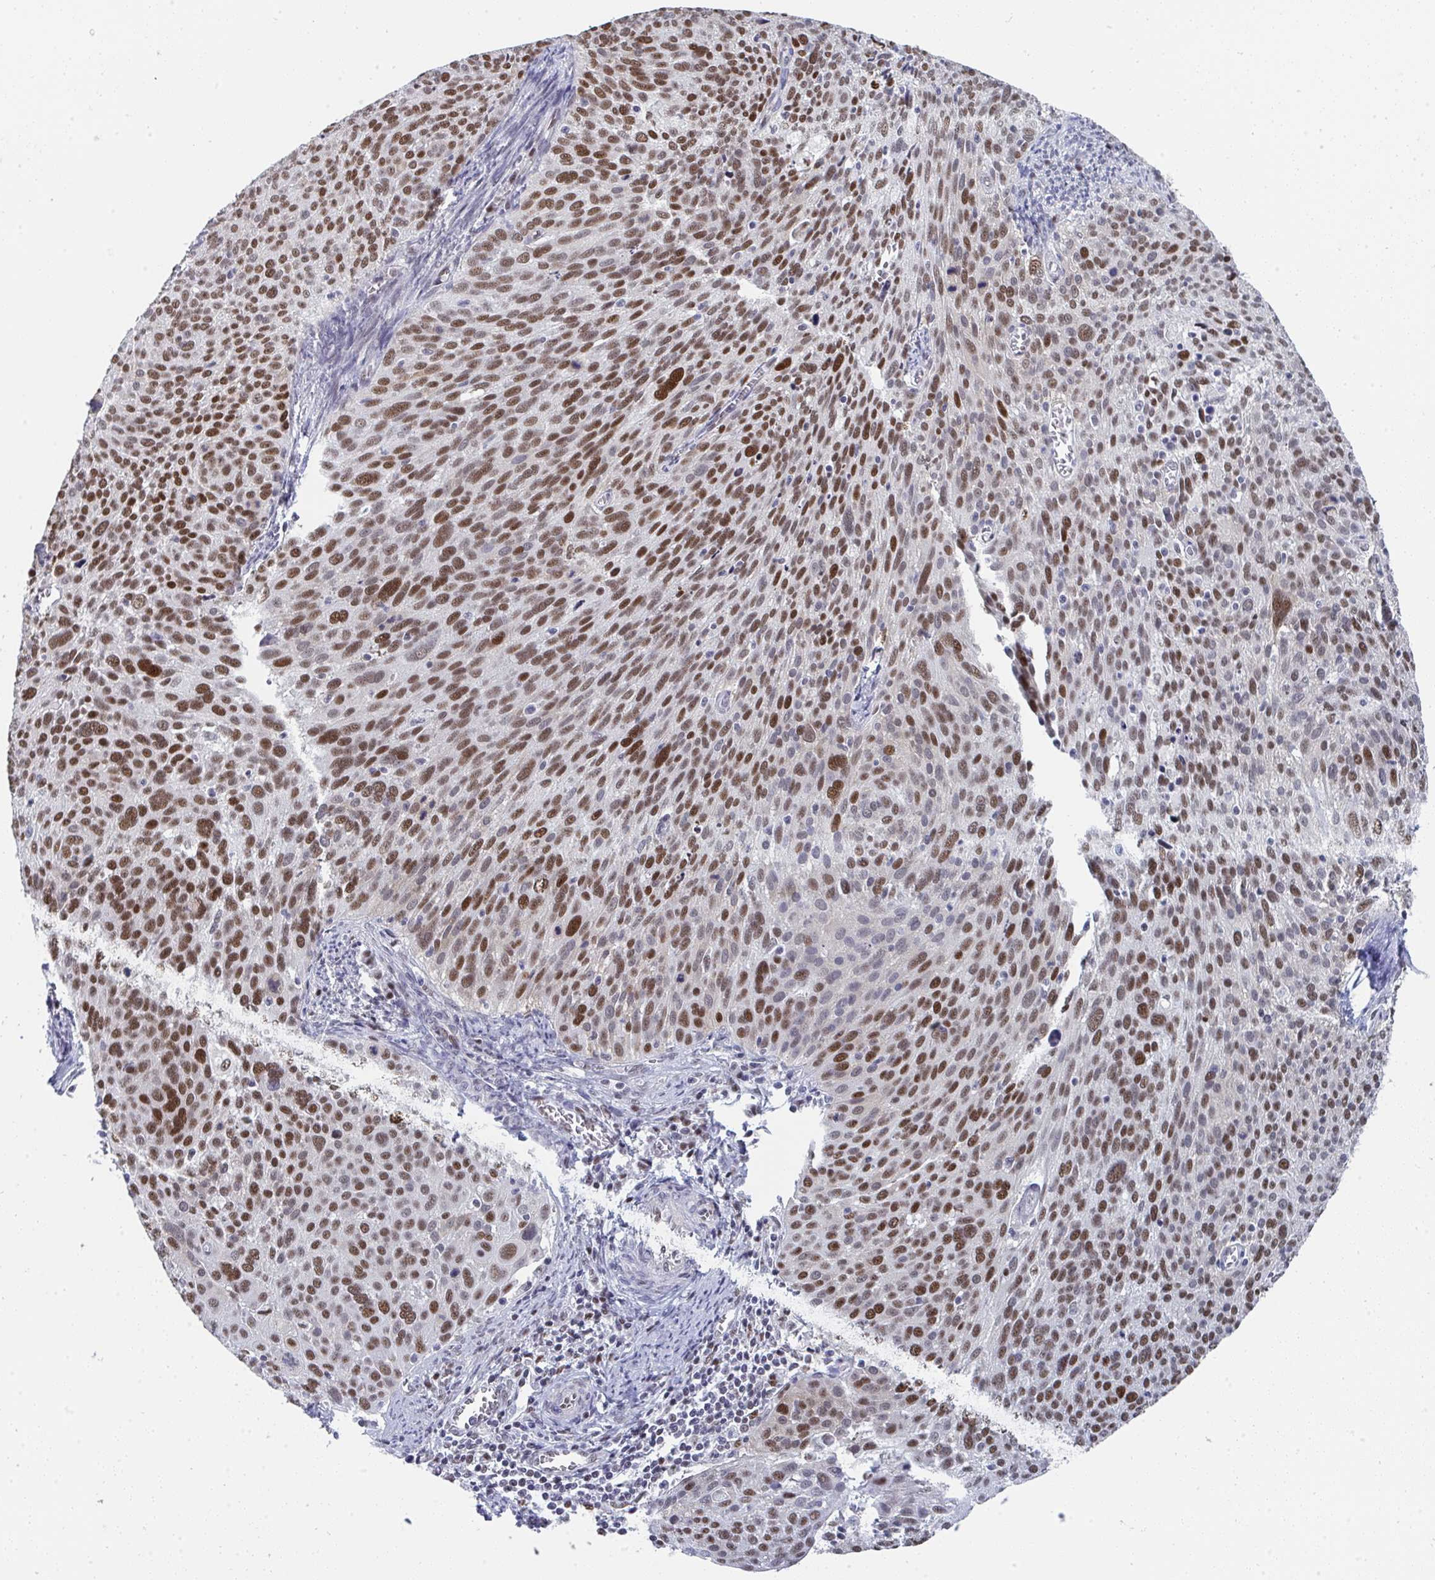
{"staining": {"intensity": "moderate", "quantity": ">75%", "location": "nuclear"}, "tissue": "cervical cancer", "cell_type": "Tumor cells", "image_type": "cancer", "snomed": [{"axis": "morphology", "description": "Squamous cell carcinoma, NOS"}, {"axis": "topography", "description": "Cervix"}], "caption": "Moderate nuclear staining is identified in approximately >75% of tumor cells in cervical cancer (squamous cell carcinoma). (DAB IHC, brown staining for protein, blue staining for nuclei).", "gene": "JDP2", "patient": {"sex": "female", "age": 39}}